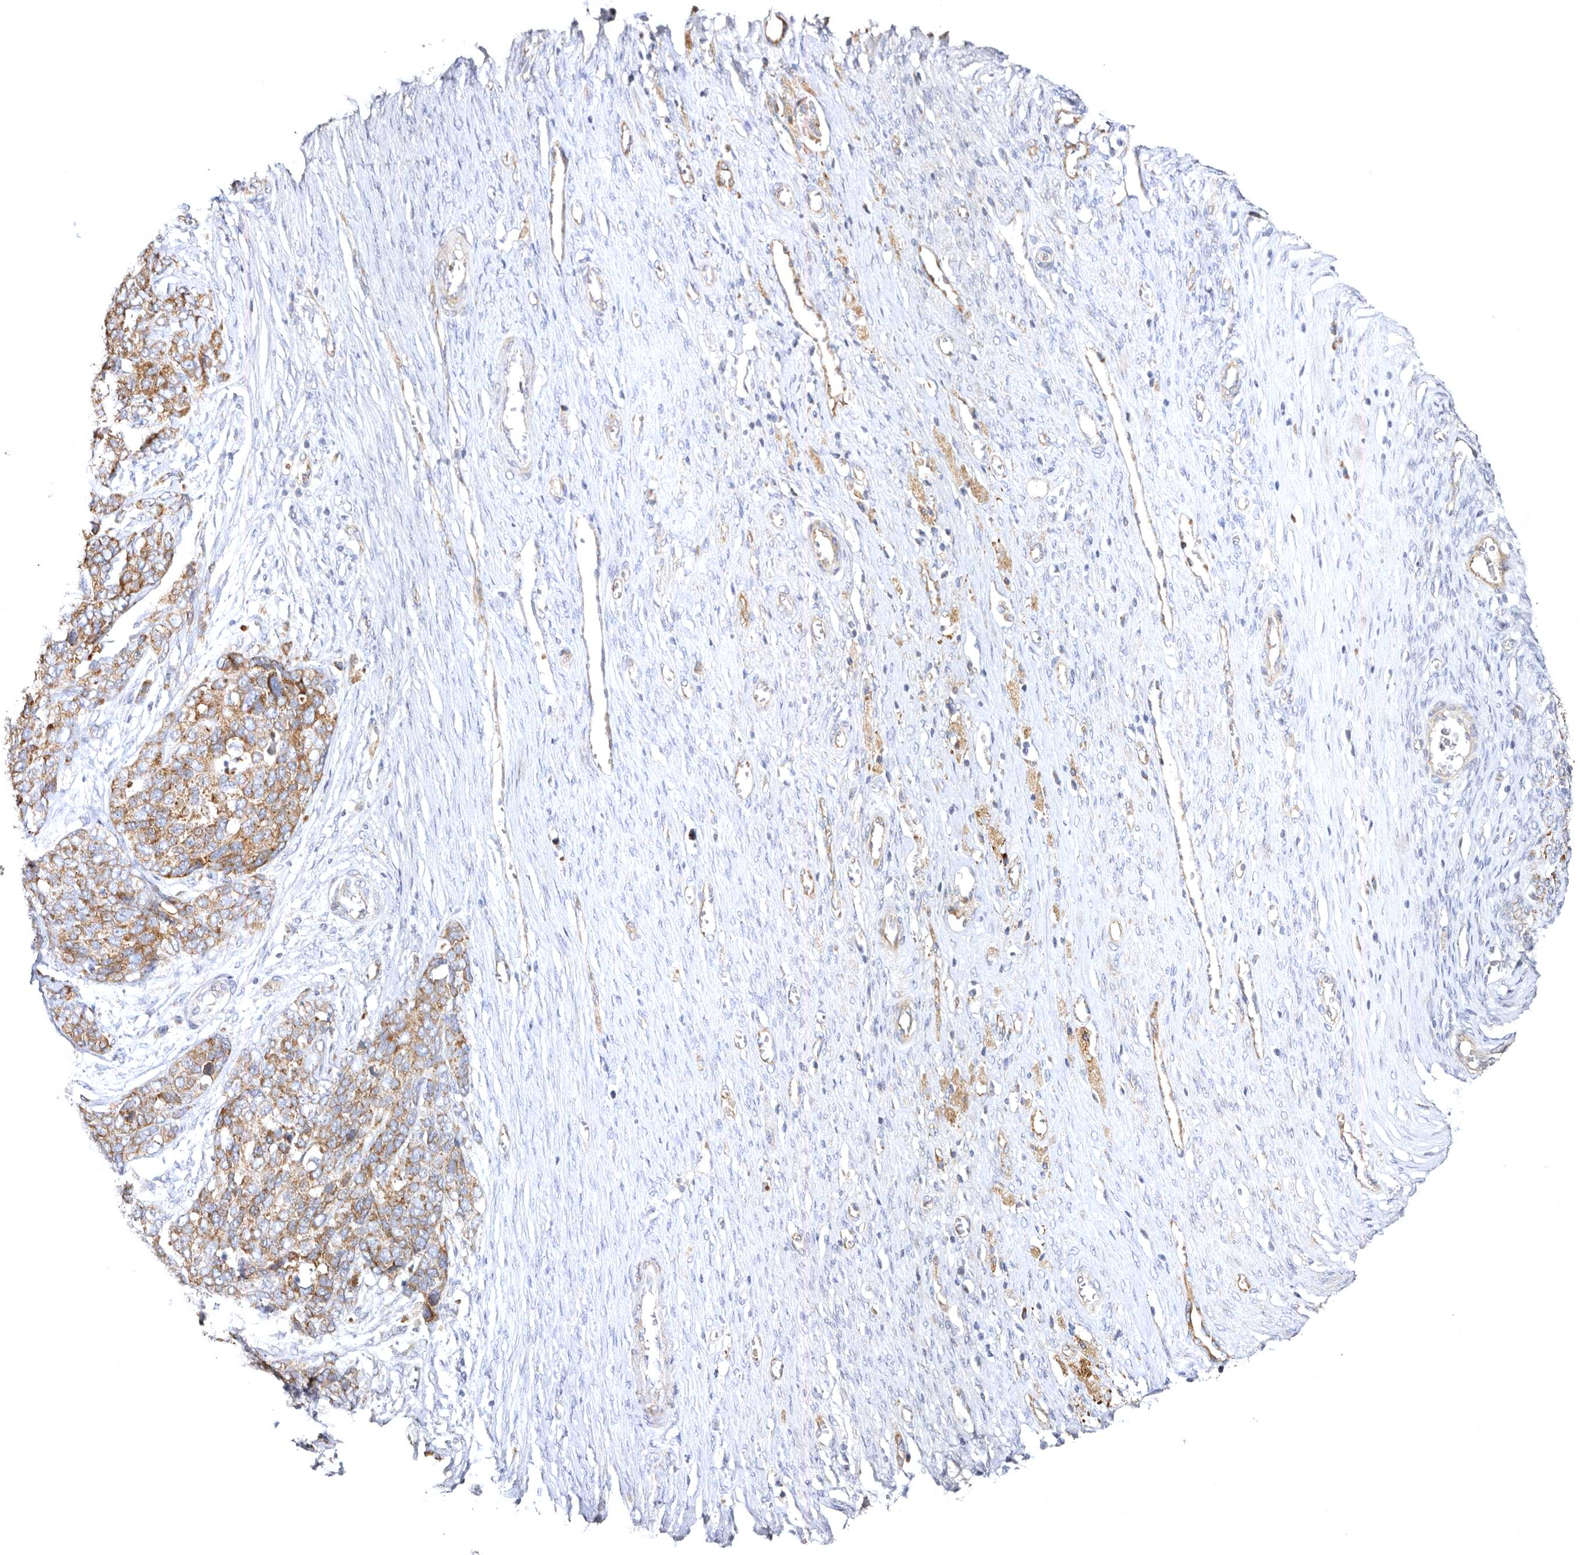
{"staining": {"intensity": "moderate", "quantity": ">75%", "location": "cytoplasmic/membranous"}, "tissue": "ovarian cancer", "cell_type": "Tumor cells", "image_type": "cancer", "snomed": [{"axis": "morphology", "description": "Cystadenocarcinoma, serous, NOS"}, {"axis": "topography", "description": "Ovary"}], "caption": "Moderate cytoplasmic/membranous protein positivity is identified in approximately >75% of tumor cells in ovarian cancer. (Stains: DAB (3,3'-diaminobenzidine) in brown, nuclei in blue, Microscopy: brightfield microscopy at high magnification).", "gene": "BAIAP2L1", "patient": {"sex": "female", "age": 44}}